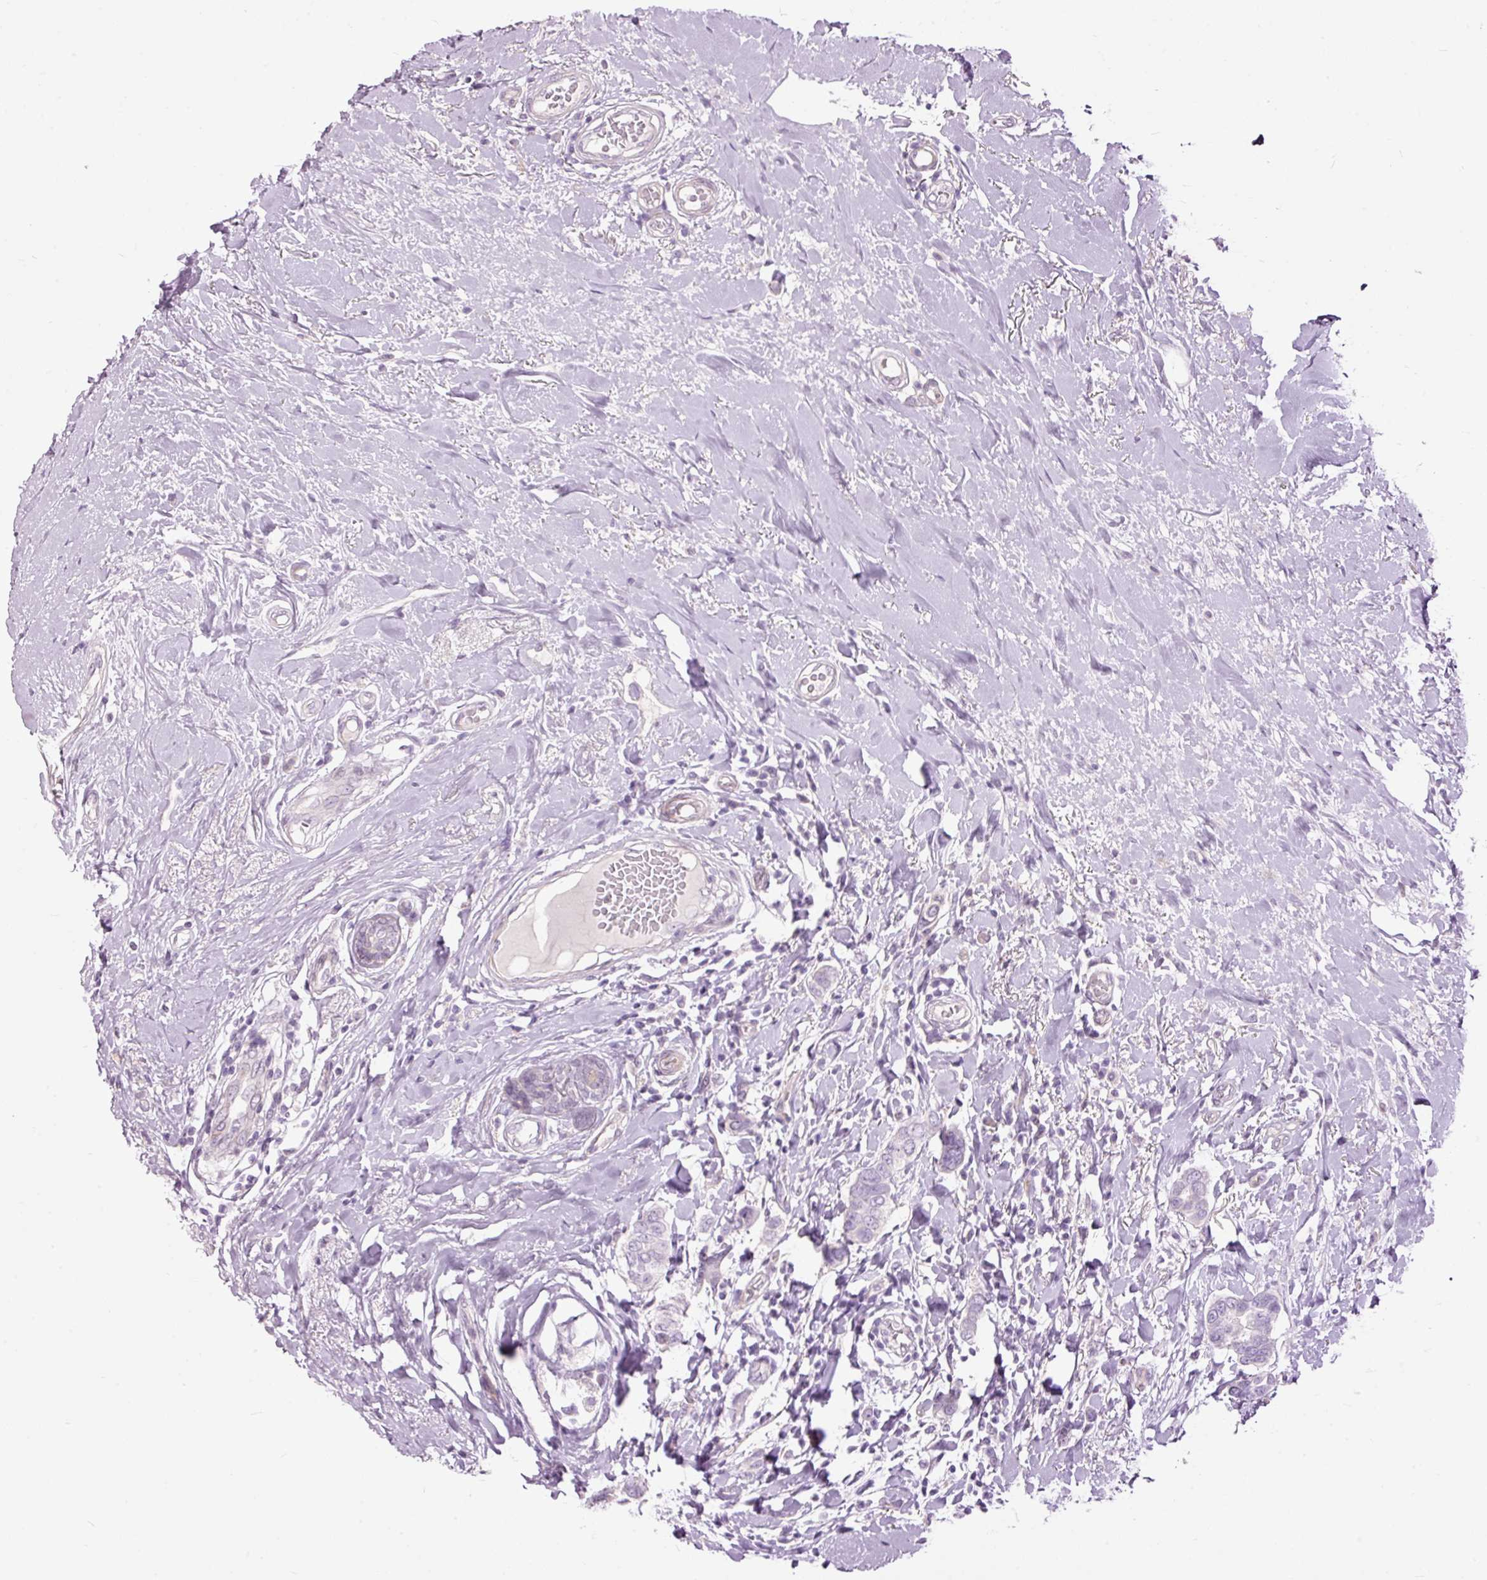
{"staining": {"intensity": "negative", "quantity": "none", "location": "none"}, "tissue": "breast cancer", "cell_type": "Tumor cells", "image_type": "cancer", "snomed": [{"axis": "morphology", "description": "Lobular carcinoma"}, {"axis": "topography", "description": "Breast"}], "caption": "Lobular carcinoma (breast) was stained to show a protein in brown. There is no significant staining in tumor cells.", "gene": "FCRL4", "patient": {"sex": "female", "age": 51}}